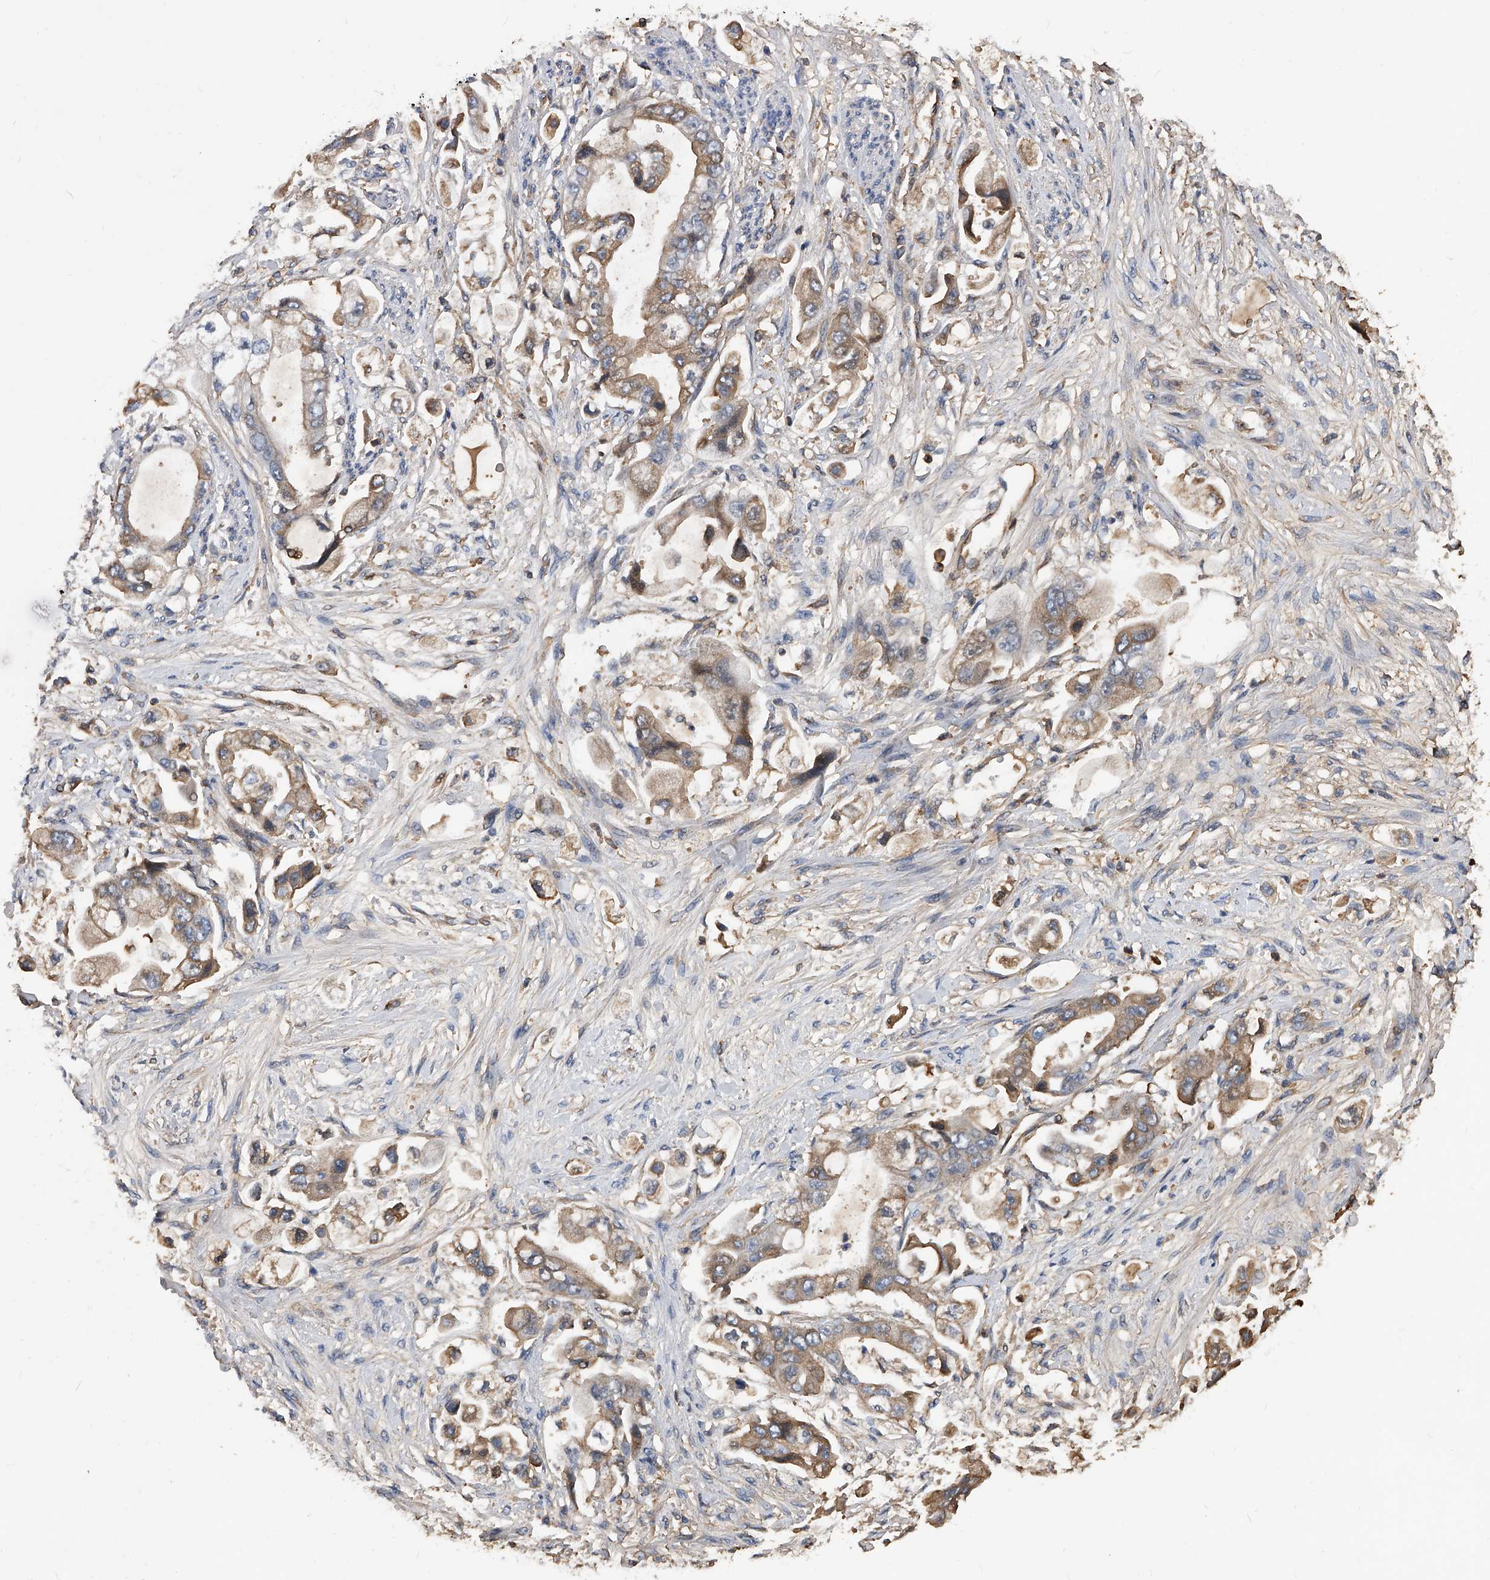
{"staining": {"intensity": "weak", "quantity": ">75%", "location": "cytoplasmic/membranous"}, "tissue": "stomach cancer", "cell_type": "Tumor cells", "image_type": "cancer", "snomed": [{"axis": "morphology", "description": "Adenocarcinoma, NOS"}, {"axis": "topography", "description": "Stomach"}], "caption": "Tumor cells exhibit low levels of weak cytoplasmic/membranous positivity in approximately >75% of cells in adenocarcinoma (stomach). The staining was performed using DAB (3,3'-diaminobenzidine) to visualize the protein expression in brown, while the nuclei were stained in blue with hematoxylin (Magnification: 20x).", "gene": "ZNF25", "patient": {"sex": "male", "age": 62}}